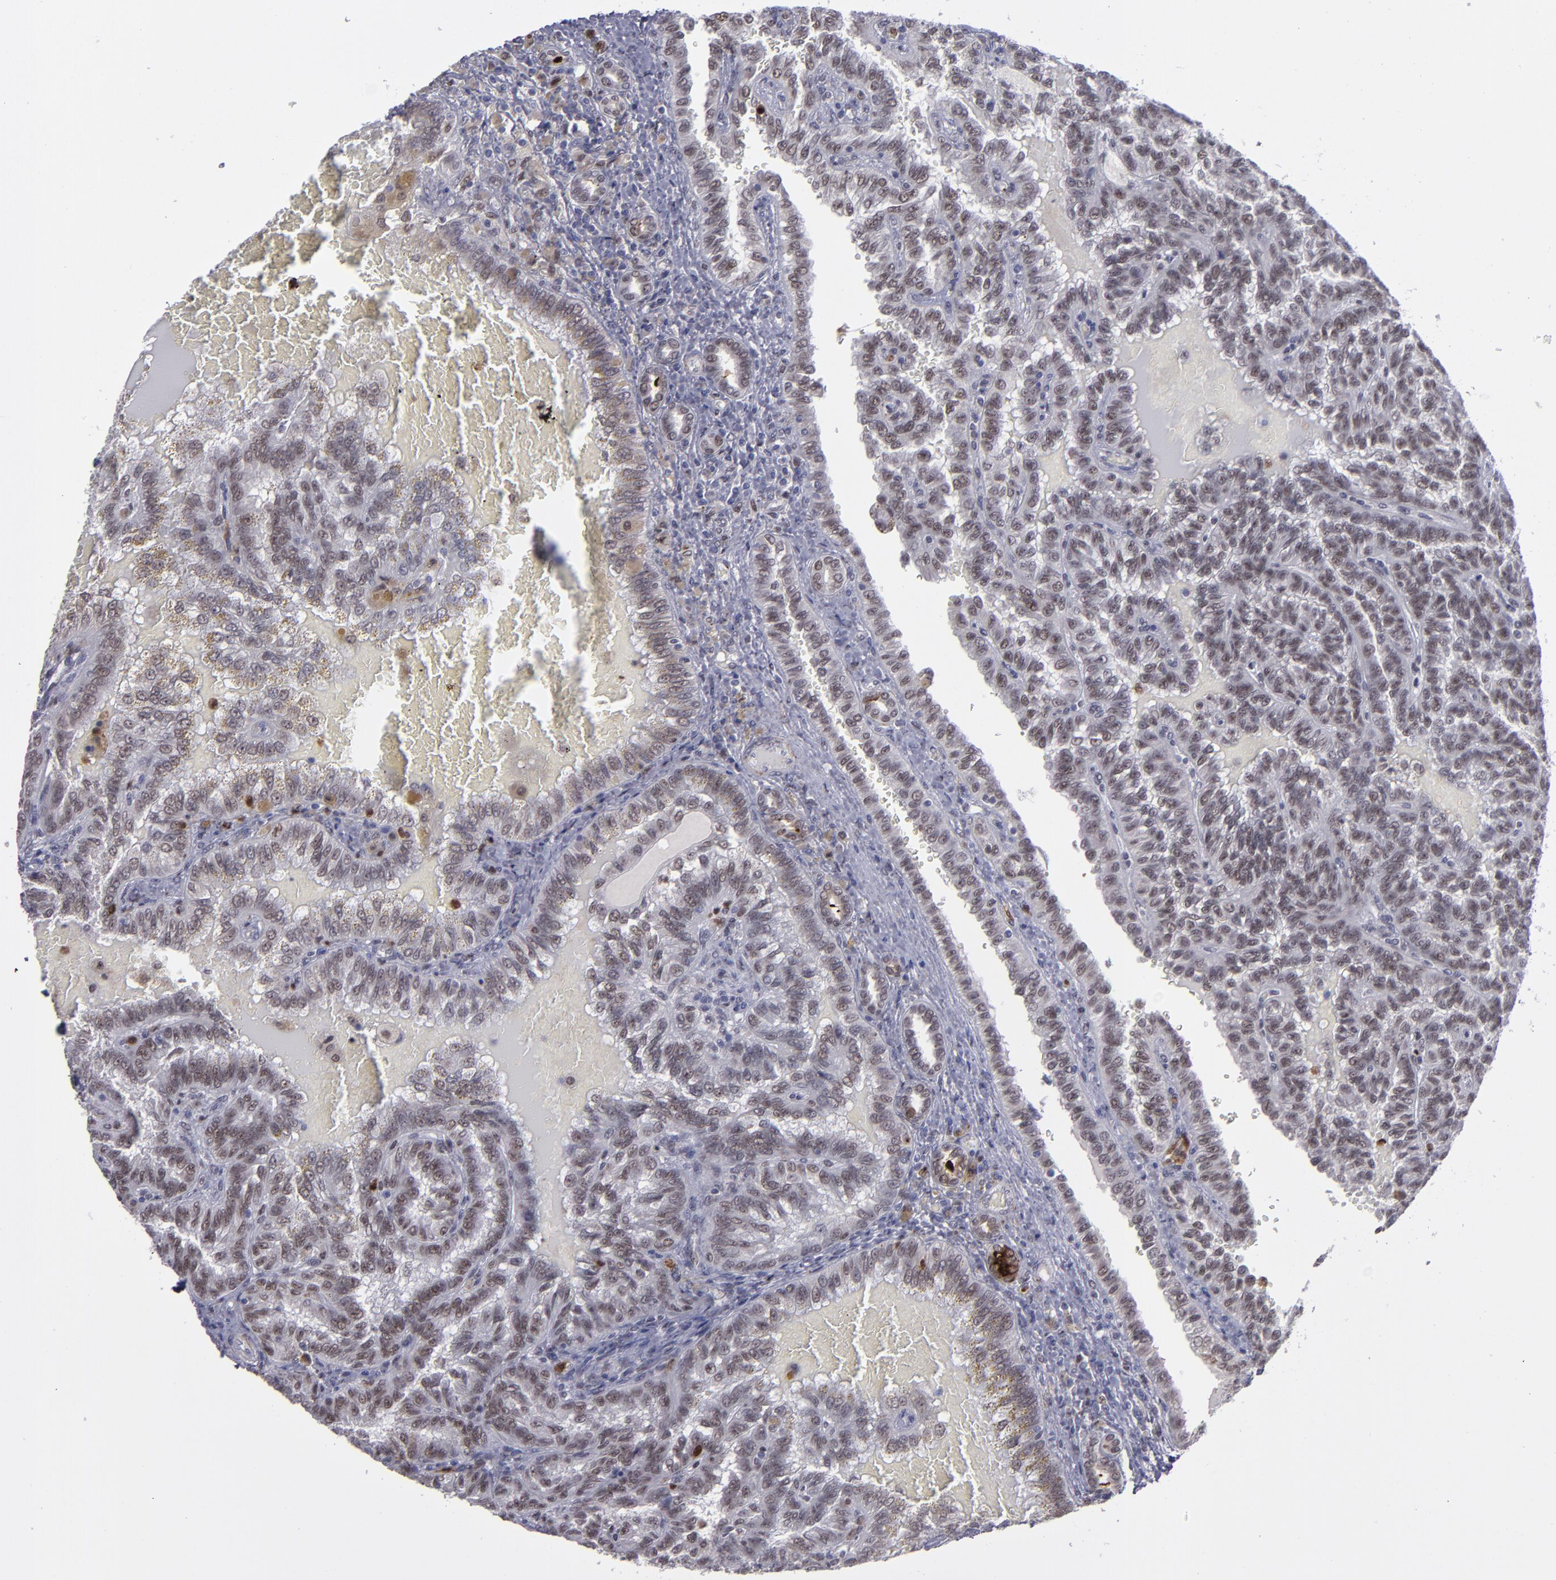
{"staining": {"intensity": "moderate", "quantity": "25%-75%", "location": "nuclear"}, "tissue": "renal cancer", "cell_type": "Tumor cells", "image_type": "cancer", "snomed": [{"axis": "morphology", "description": "Inflammation, NOS"}, {"axis": "morphology", "description": "Adenocarcinoma, NOS"}, {"axis": "topography", "description": "Kidney"}], "caption": "DAB immunohistochemical staining of renal adenocarcinoma displays moderate nuclear protein staining in approximately 25%-75% of tumor cells.", "gene": "RREB1", "patient": {"sex": "male", "age": 68}}